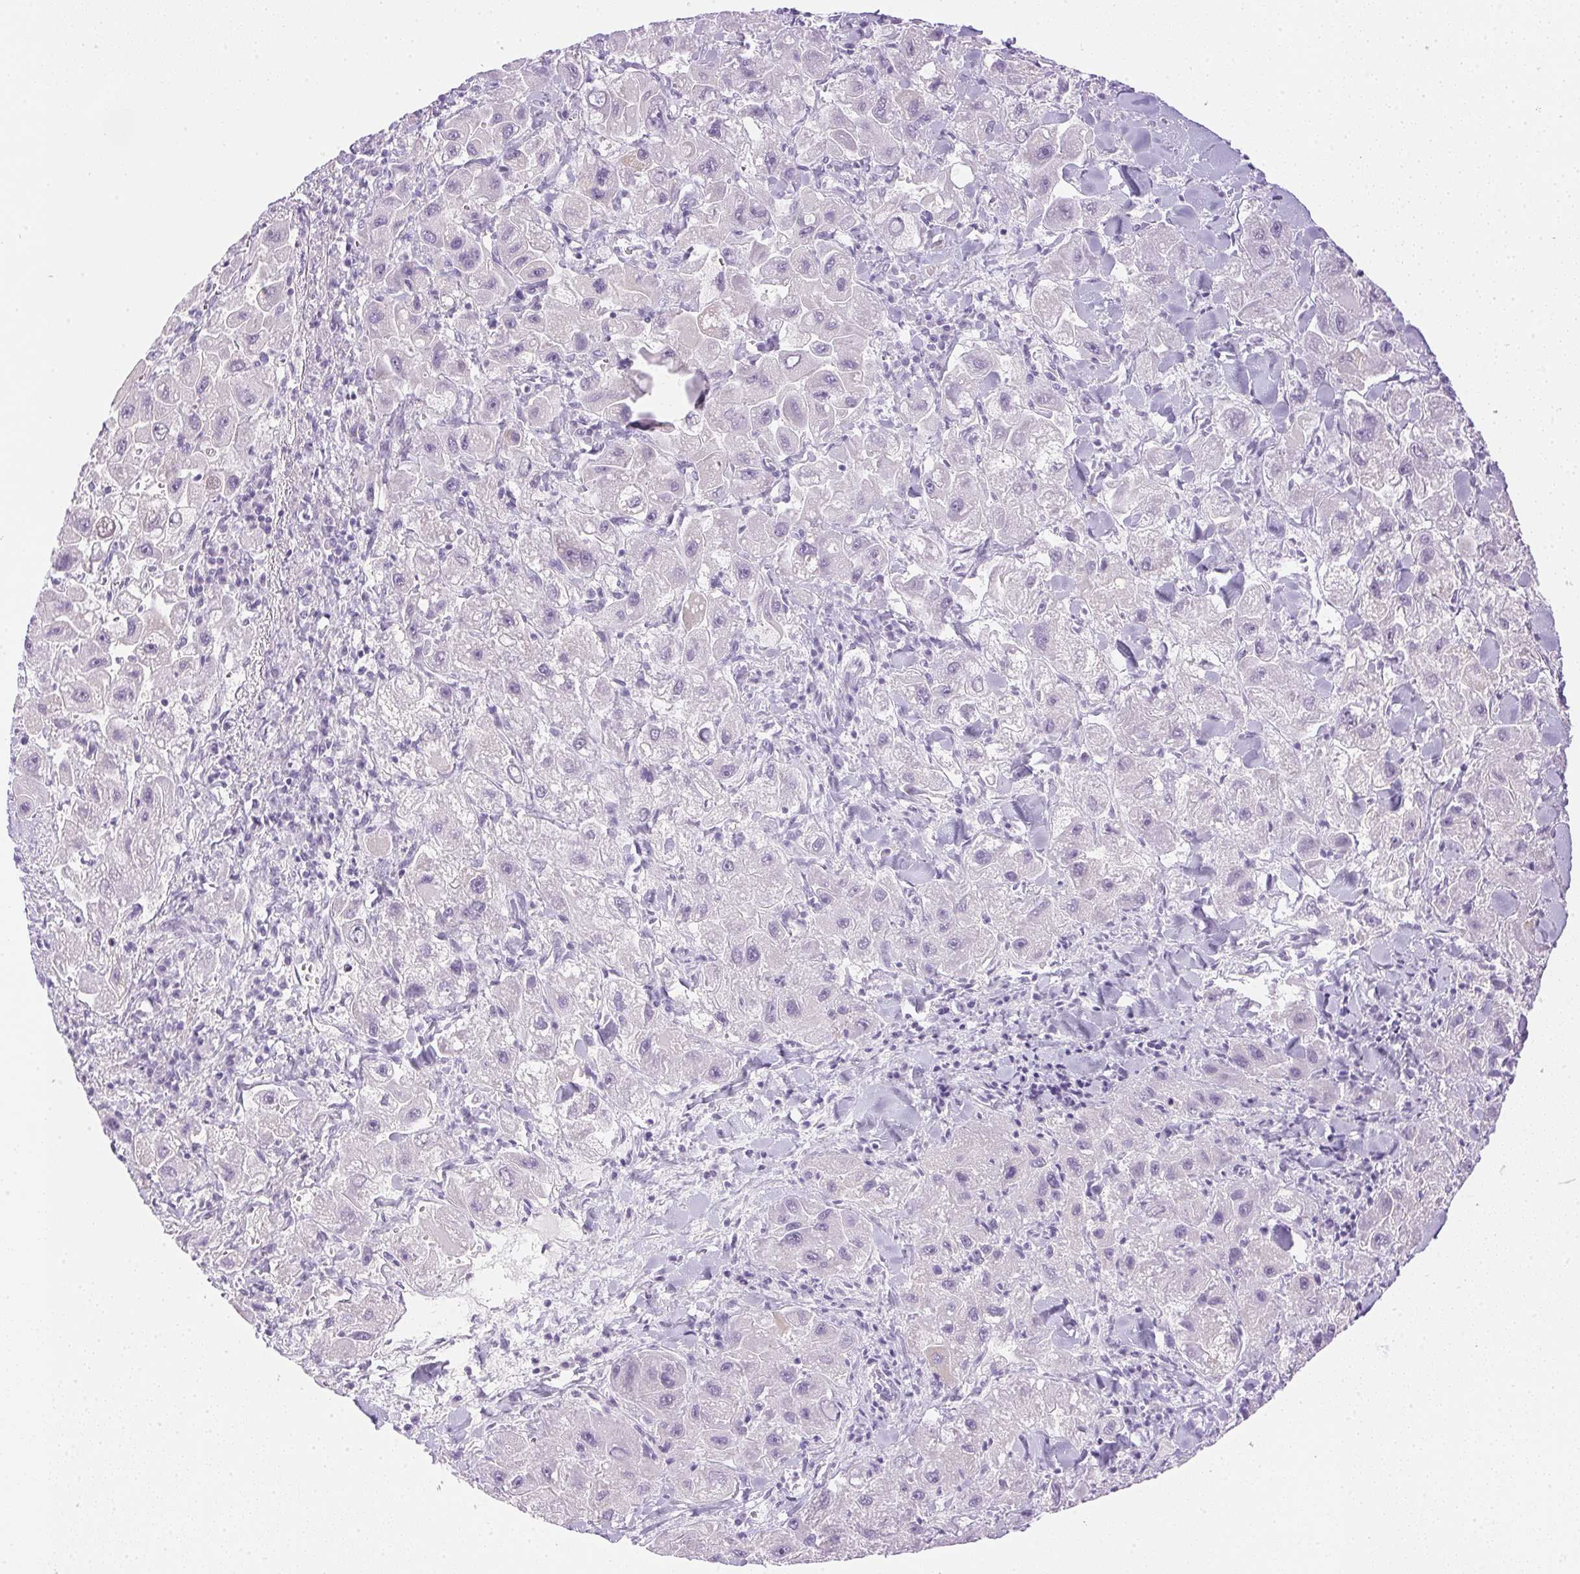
{"staining": {"intensity": "negative", "quantity": "none", "location": "none"}, "tissue": "liver cancer", "cell_type": "Tumor cells", "image_type": "cancer", "snomed": [{"axis": "morphology", "description": "Carcinoma, Hepatocellular, NOS"}, {"axis": "topography", "description": "Liver"}], "caption": "A photomicrograph of liver cancer stained for a protein demonstrates no brown staining in tumor cells. (DAB immunohistochemistry (IHC), high magnification).", "gene": "CTRL", "patient": {"sex": "male", "age": 24}}